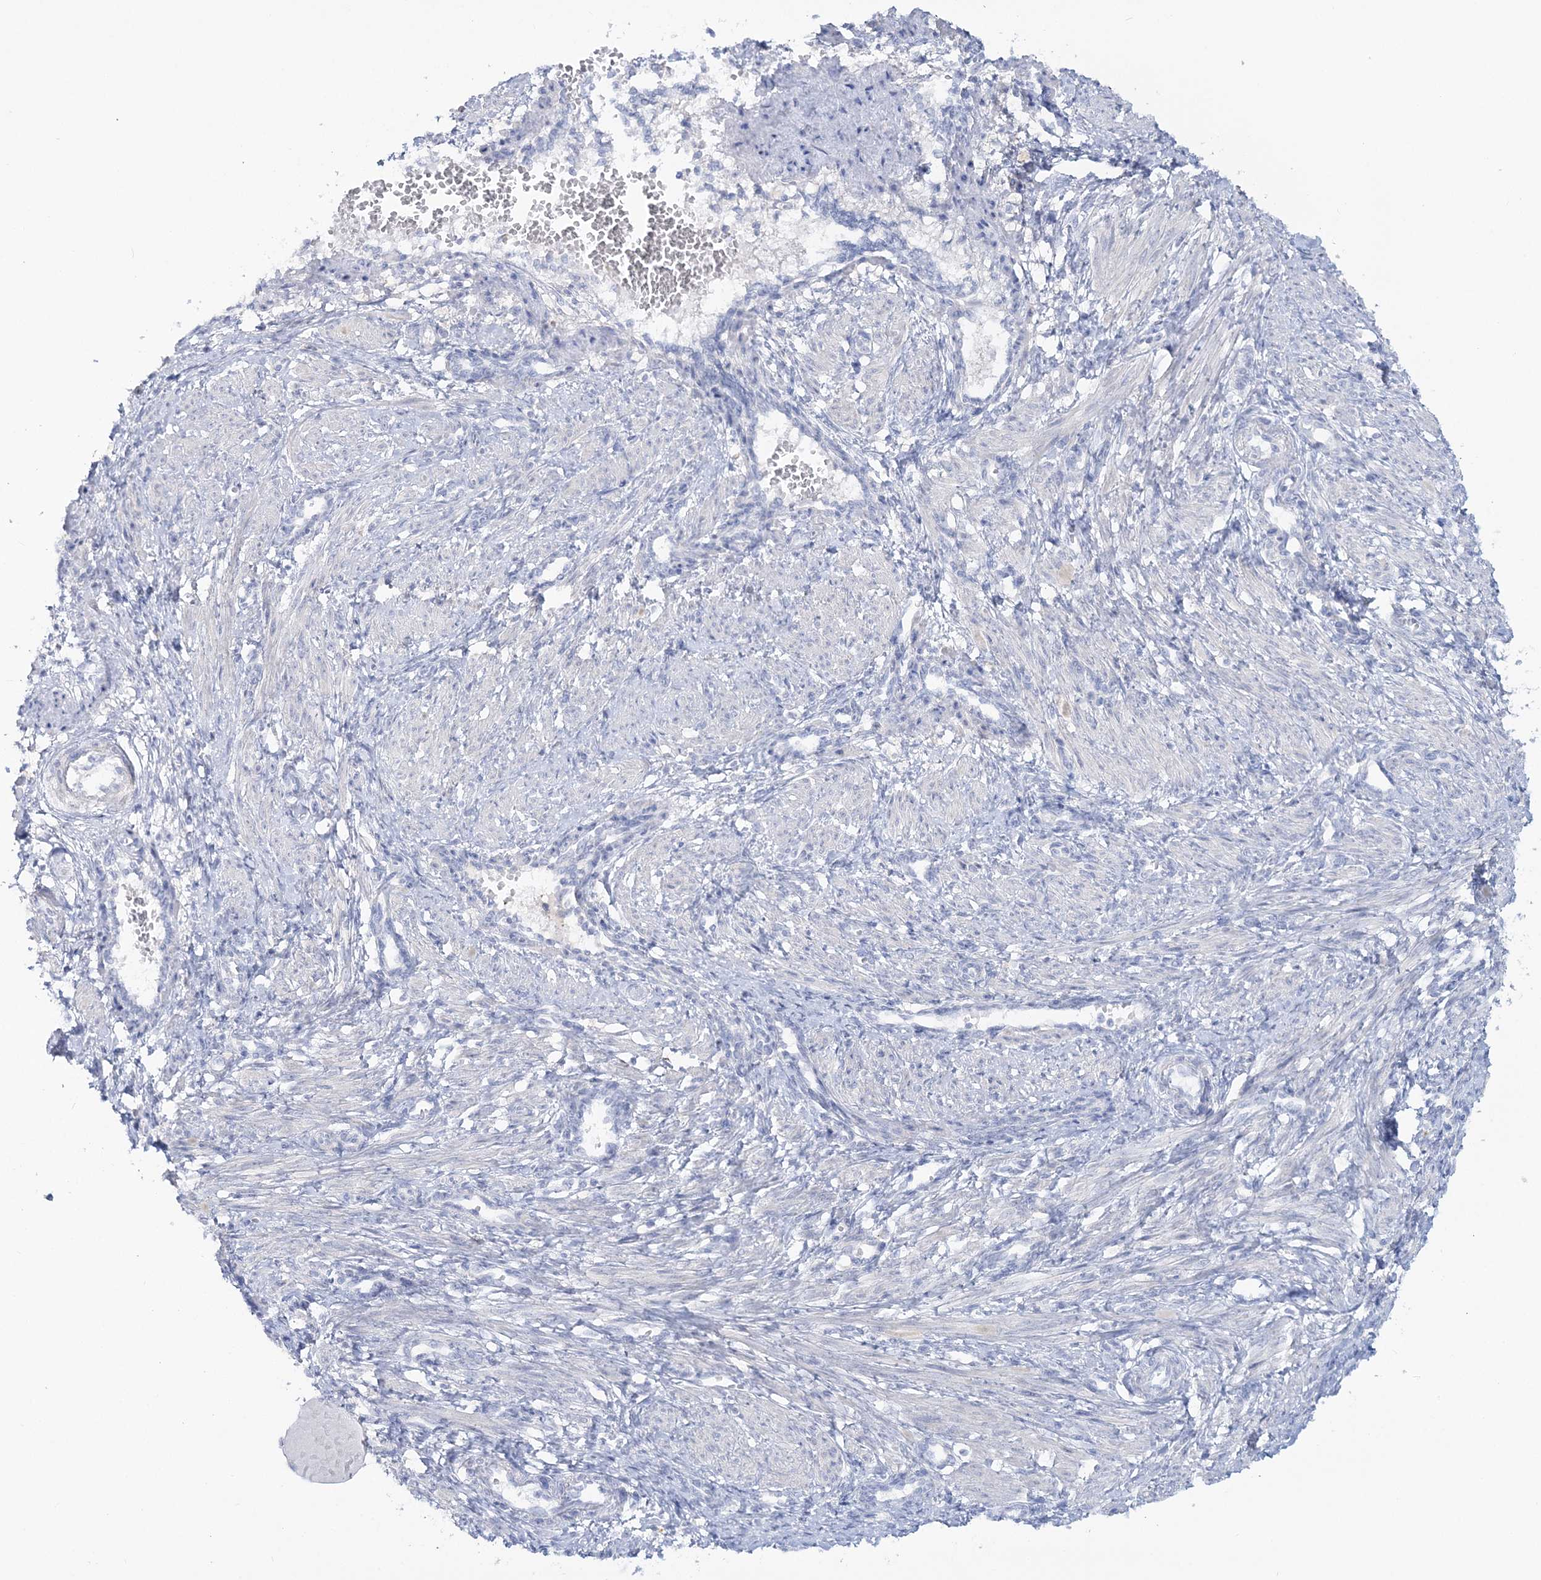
{"staining": {"intensity": "negative", "quantity": "none", "location": "none"}, "tissue": "smooth muscle", "cell_type": "Smooth muscle cells", "image_type": "normal", "snomed": [{"axis": "morphology", "description": "Normal tissue, NOS"}, {"axis": "topography", "description": "Endometrium"}], "caption": "An immunohistochemistry histopathology image of benign smooth muscle is shown. There is no staining in smooth muscle cells of smooth muscle. (Immunohistochemistry (ihc), brightfield microscopy, high magnification).", "gene": "WDSUB1", "patient": {"sex": "female", "age": 33}}